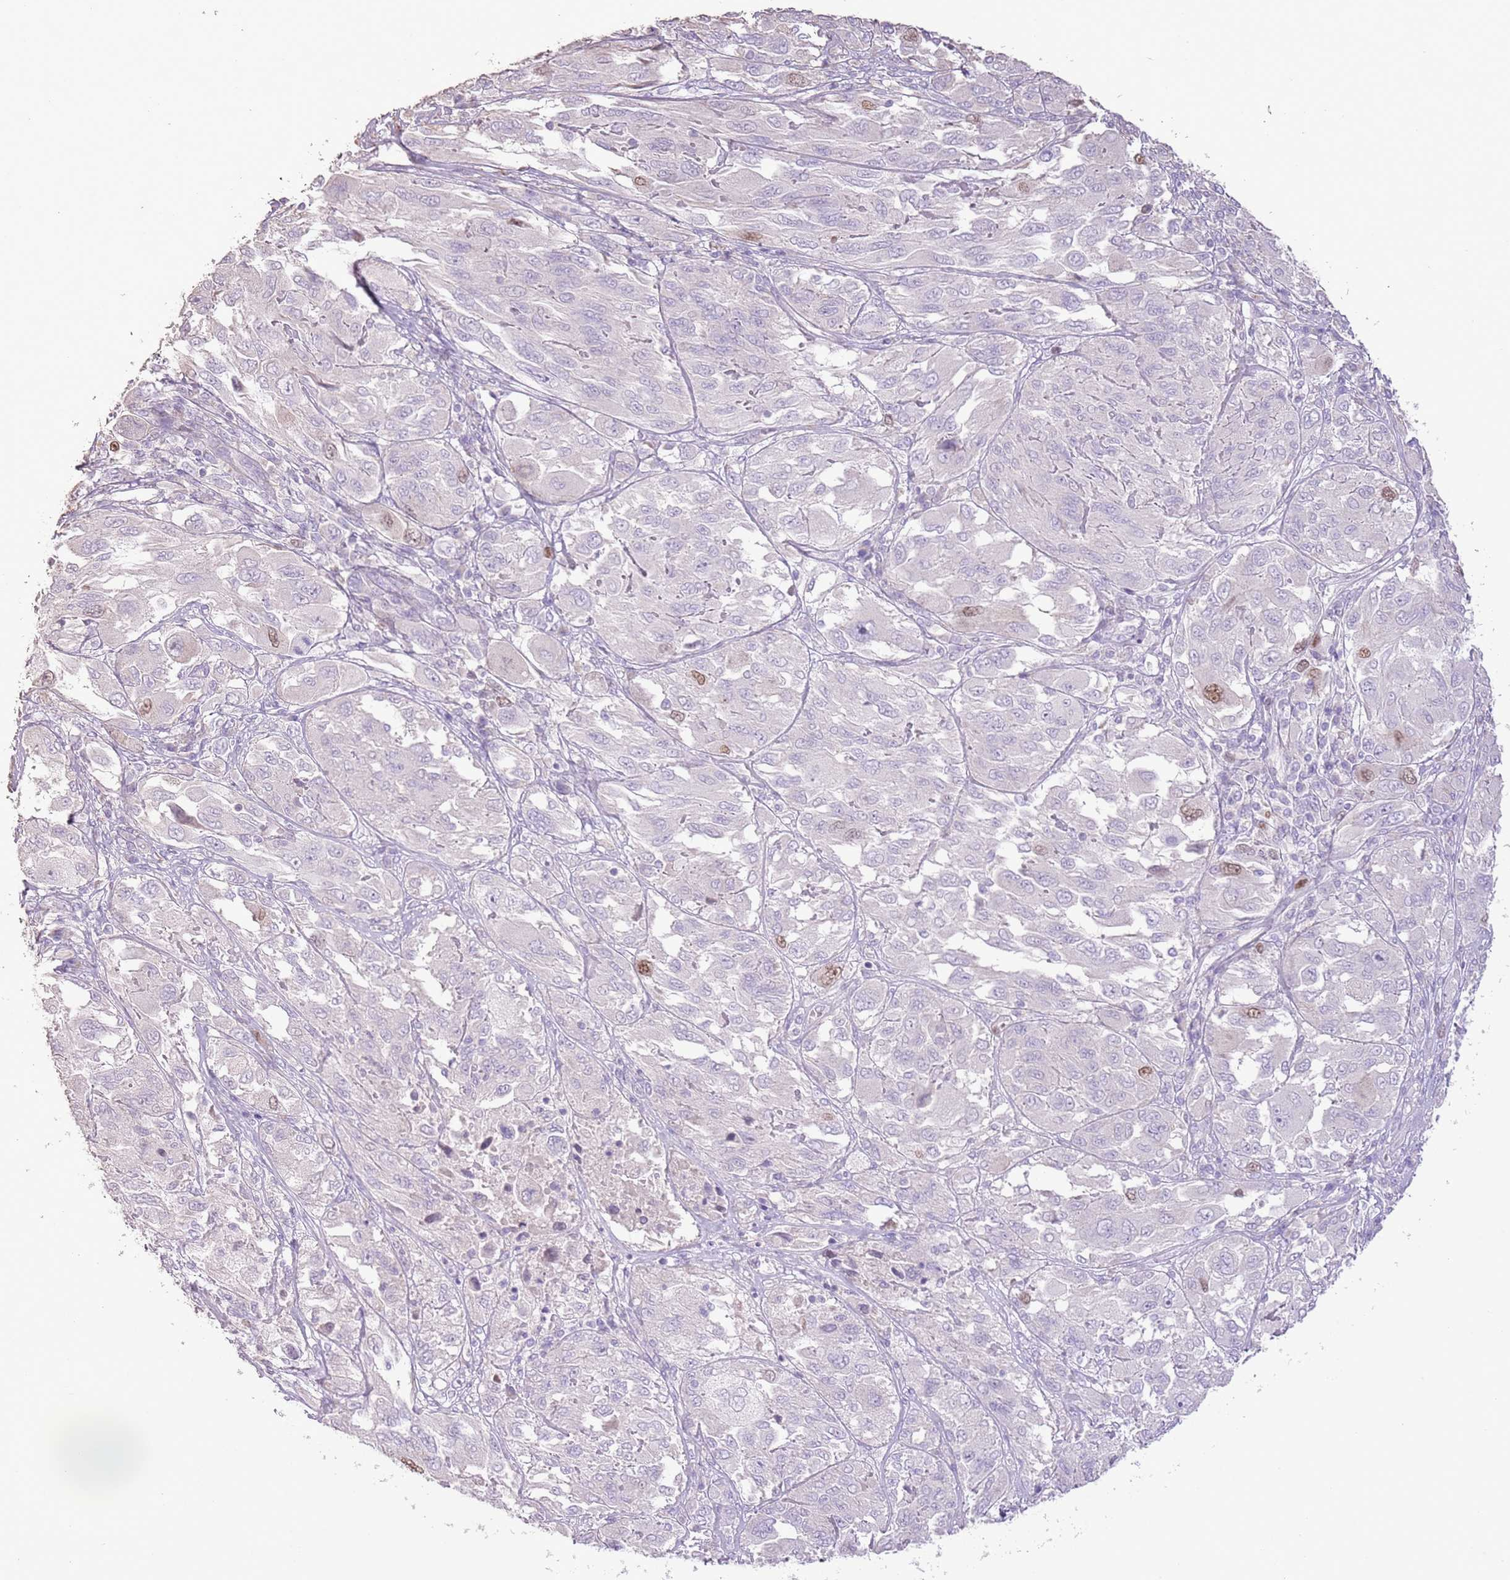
{"staining": {"intensity": "moderate", "quantity": "<25%", "location": "nuclear"}, "tissue": "melanoma", "cell_type": "Tumor cells", "image_type": "cancer", "snomed": [{"axis": "morphology", "description": "Malignant melanoma, NOS"}, {"axis": "topography", "description": "Skin"}], "caption": "Human malignant melanoma stained with a brown dye demonstrates moderate nuclear positive expression in about <25% of tumor cells.", "gene": "GMNN", "patient": {"sex": "female", "age": 91}}